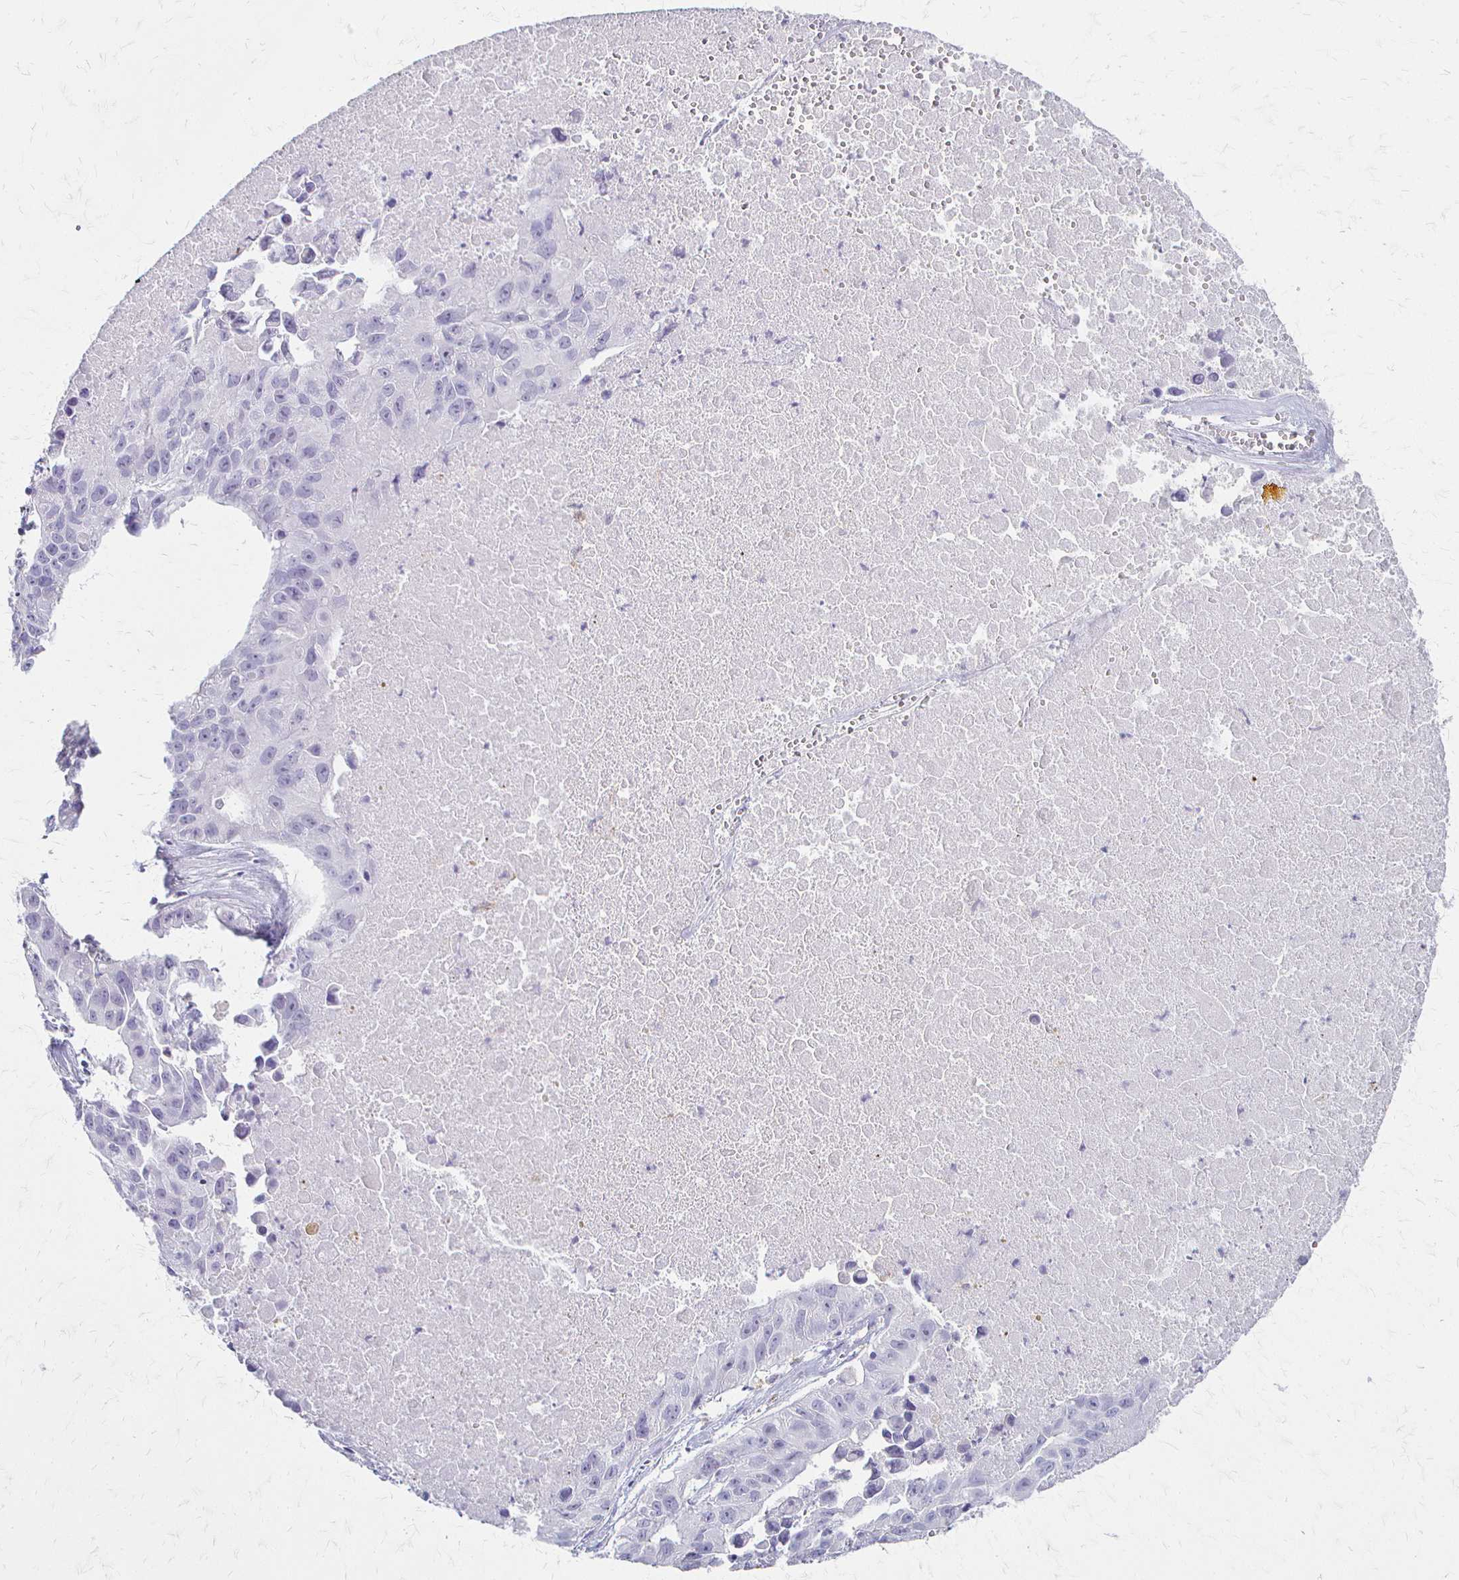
{"staining": {"intensity": "negative", "quantity": "none", "location": "none"}, "tissue": "lung cancer", "cell_type": "Tumor cells", "image_type": "cancer", "snomed": [{"axis": "morphology", "description": "Adenocarcinoma, NOS"}, {"axis": "topography", "description": "Lymph node"}, {"axis": "topography", "description": "Lung"}], "caption": "A high-resolution histopathology image shows immunohistochemistry (IHC) staining of adenocarcinoma (lung), which exhibits no significant positivity in tumor cells. (Immunohistochemistry, brightfield microscopy, high magnification).", "gene": "ACP5", "patient": {"sex": "male", "age": 64}}